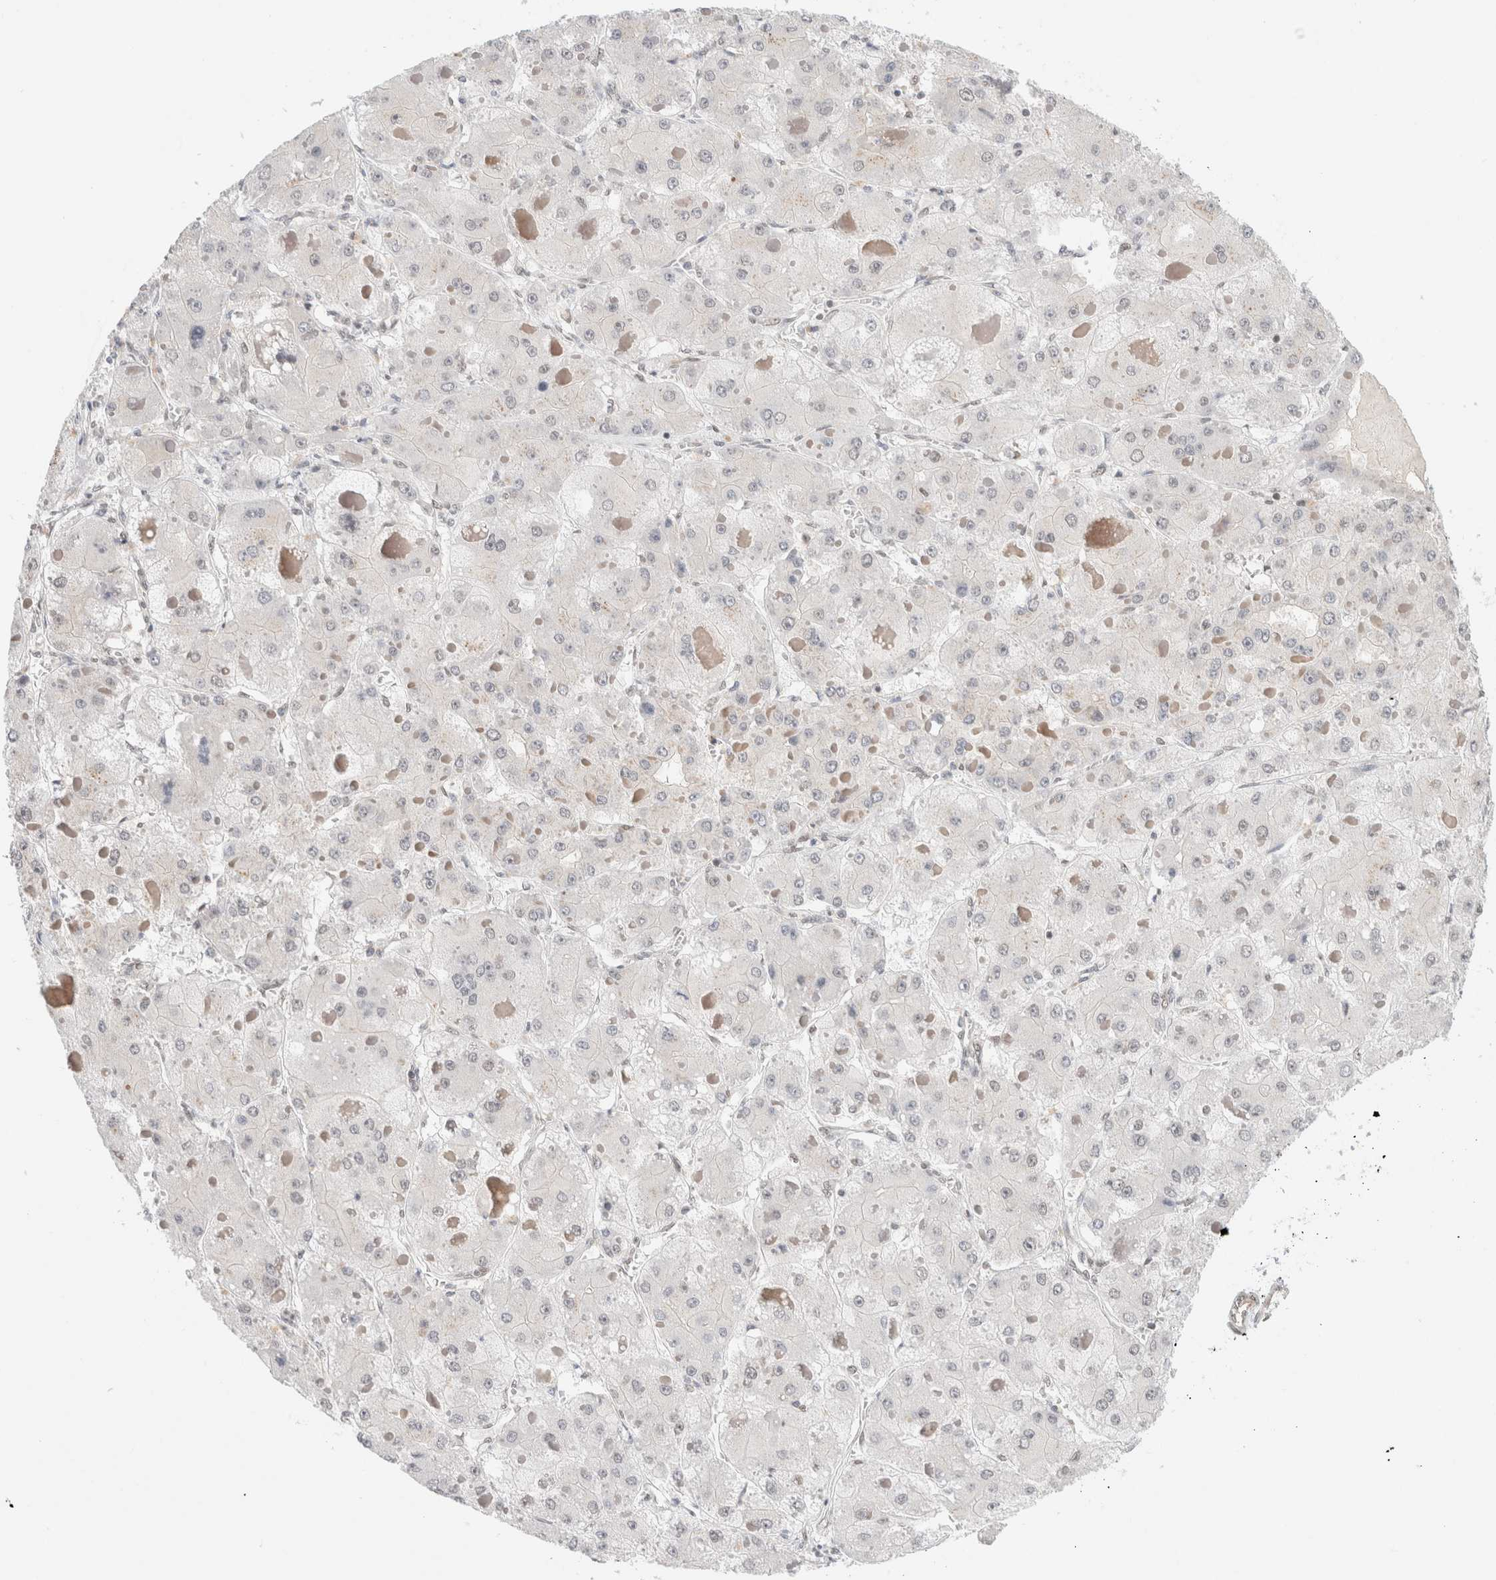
{"staining": {"intensity": "negative", "quantity": "none", "location": "none"}, "tissue": "liver cancer", "cell_type": "Tumor cells", "image_type": "cancer", "snomed": [{"axis": "morphology", "description": "Carcinoma, Hepatocellular, NOS"}, {"axis": "topography", "description": "Liver"}], "caption": "Protein analysis of hepatocellular carcinoma (liver) exhibits no significant expression in tumor cells.", "gene": "GATAD2A", "patient": {"sex": "female", "age": 73}}